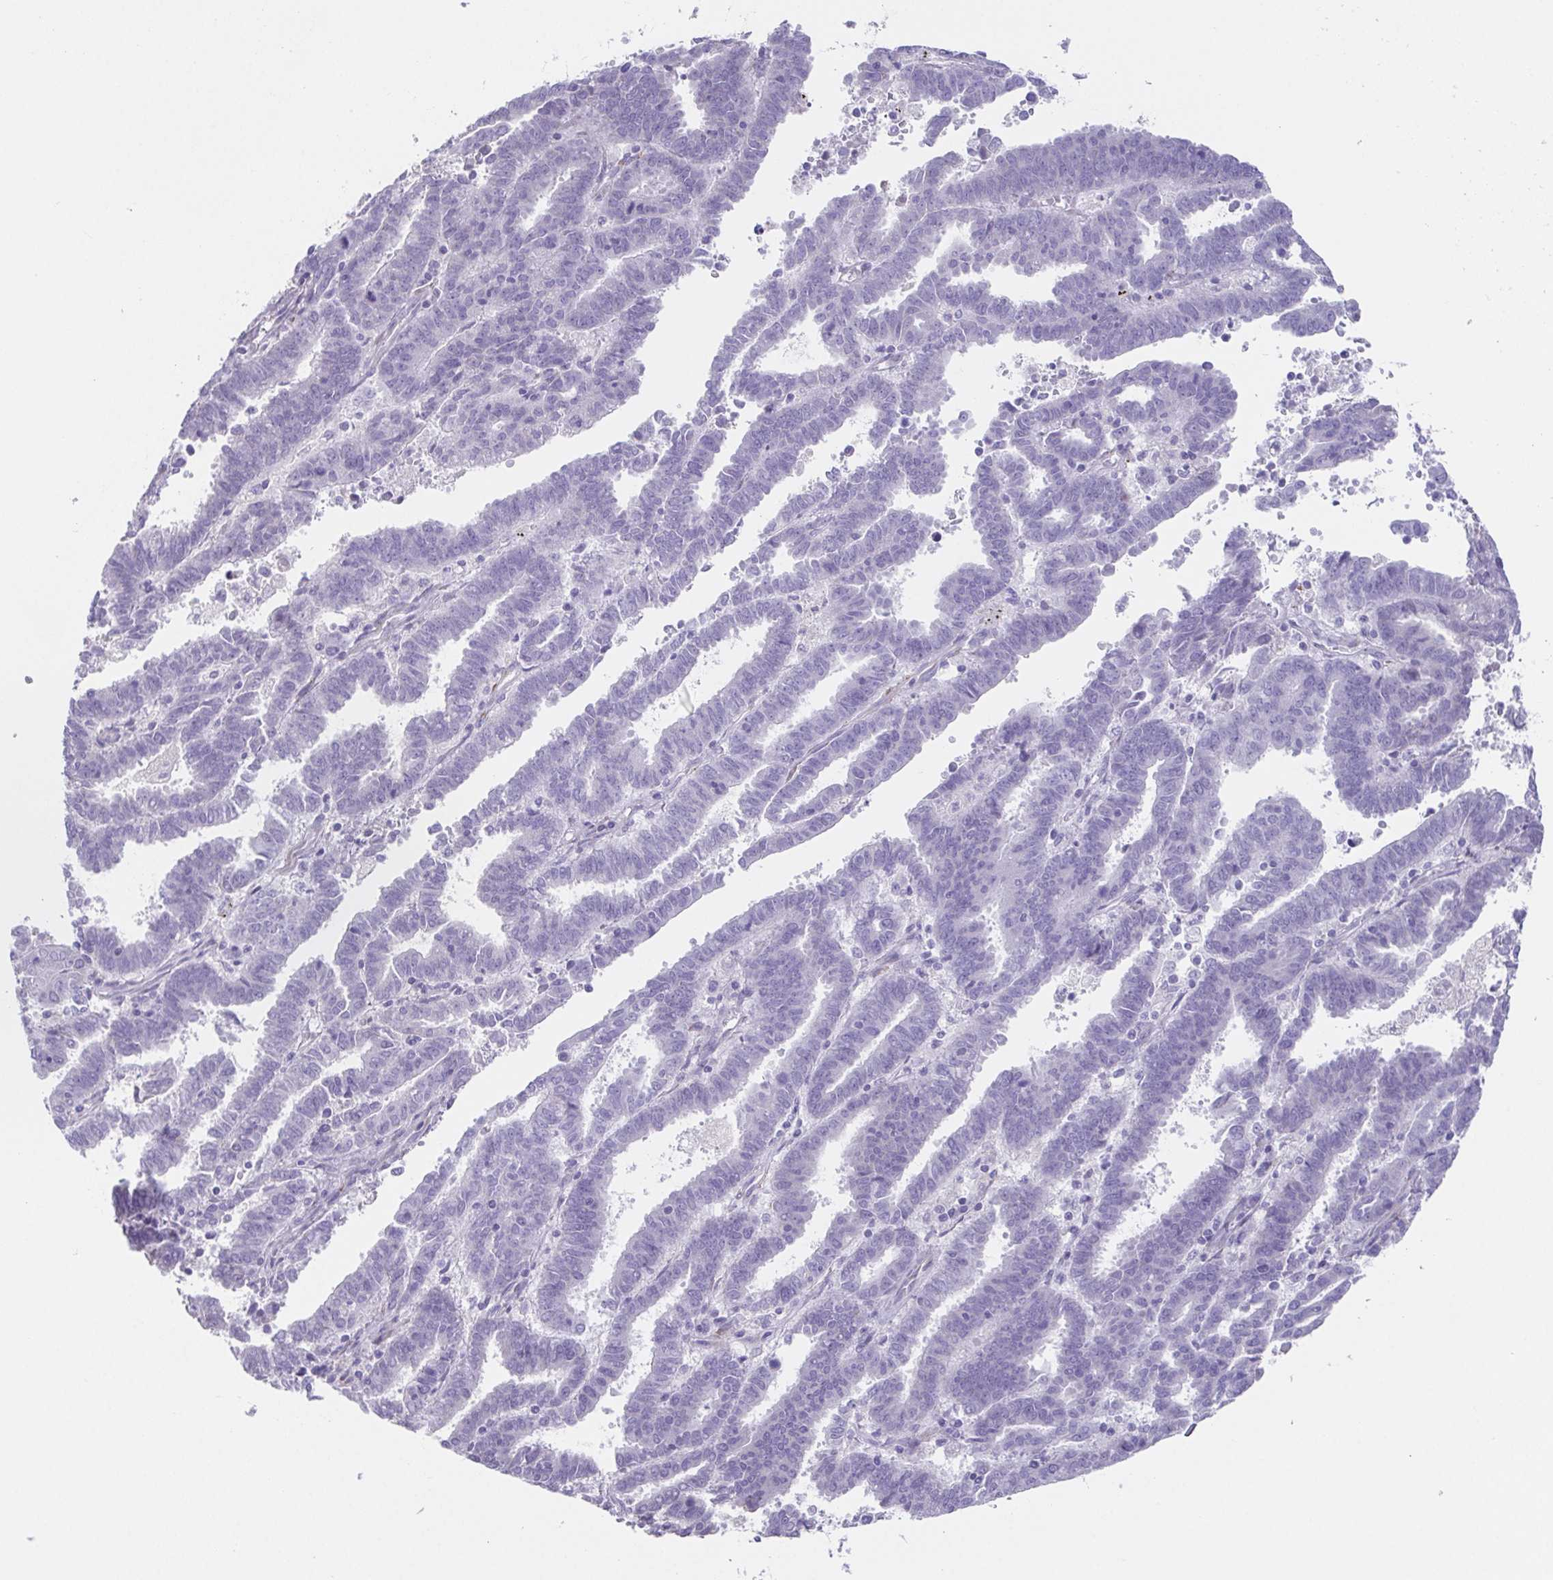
{"staining": {"intensity": "negative", "quantity": "none", "location": "none"}, "tissue": "endometrial cancer", "cell_type": "Tumor cells", "image_type": "cancer", "snomed": [{"axis": "morphology", "description": "Adenocarcinoma, NOS"}, {"axis": "topography", "description": "Uterus"}], "caption": "Human endometrial adenocarcinoma stained for a protein using IHC displays no expression in tumor cells.", "gene": "HDGFL1", "patient": {"sex": "female", "age": 83}}